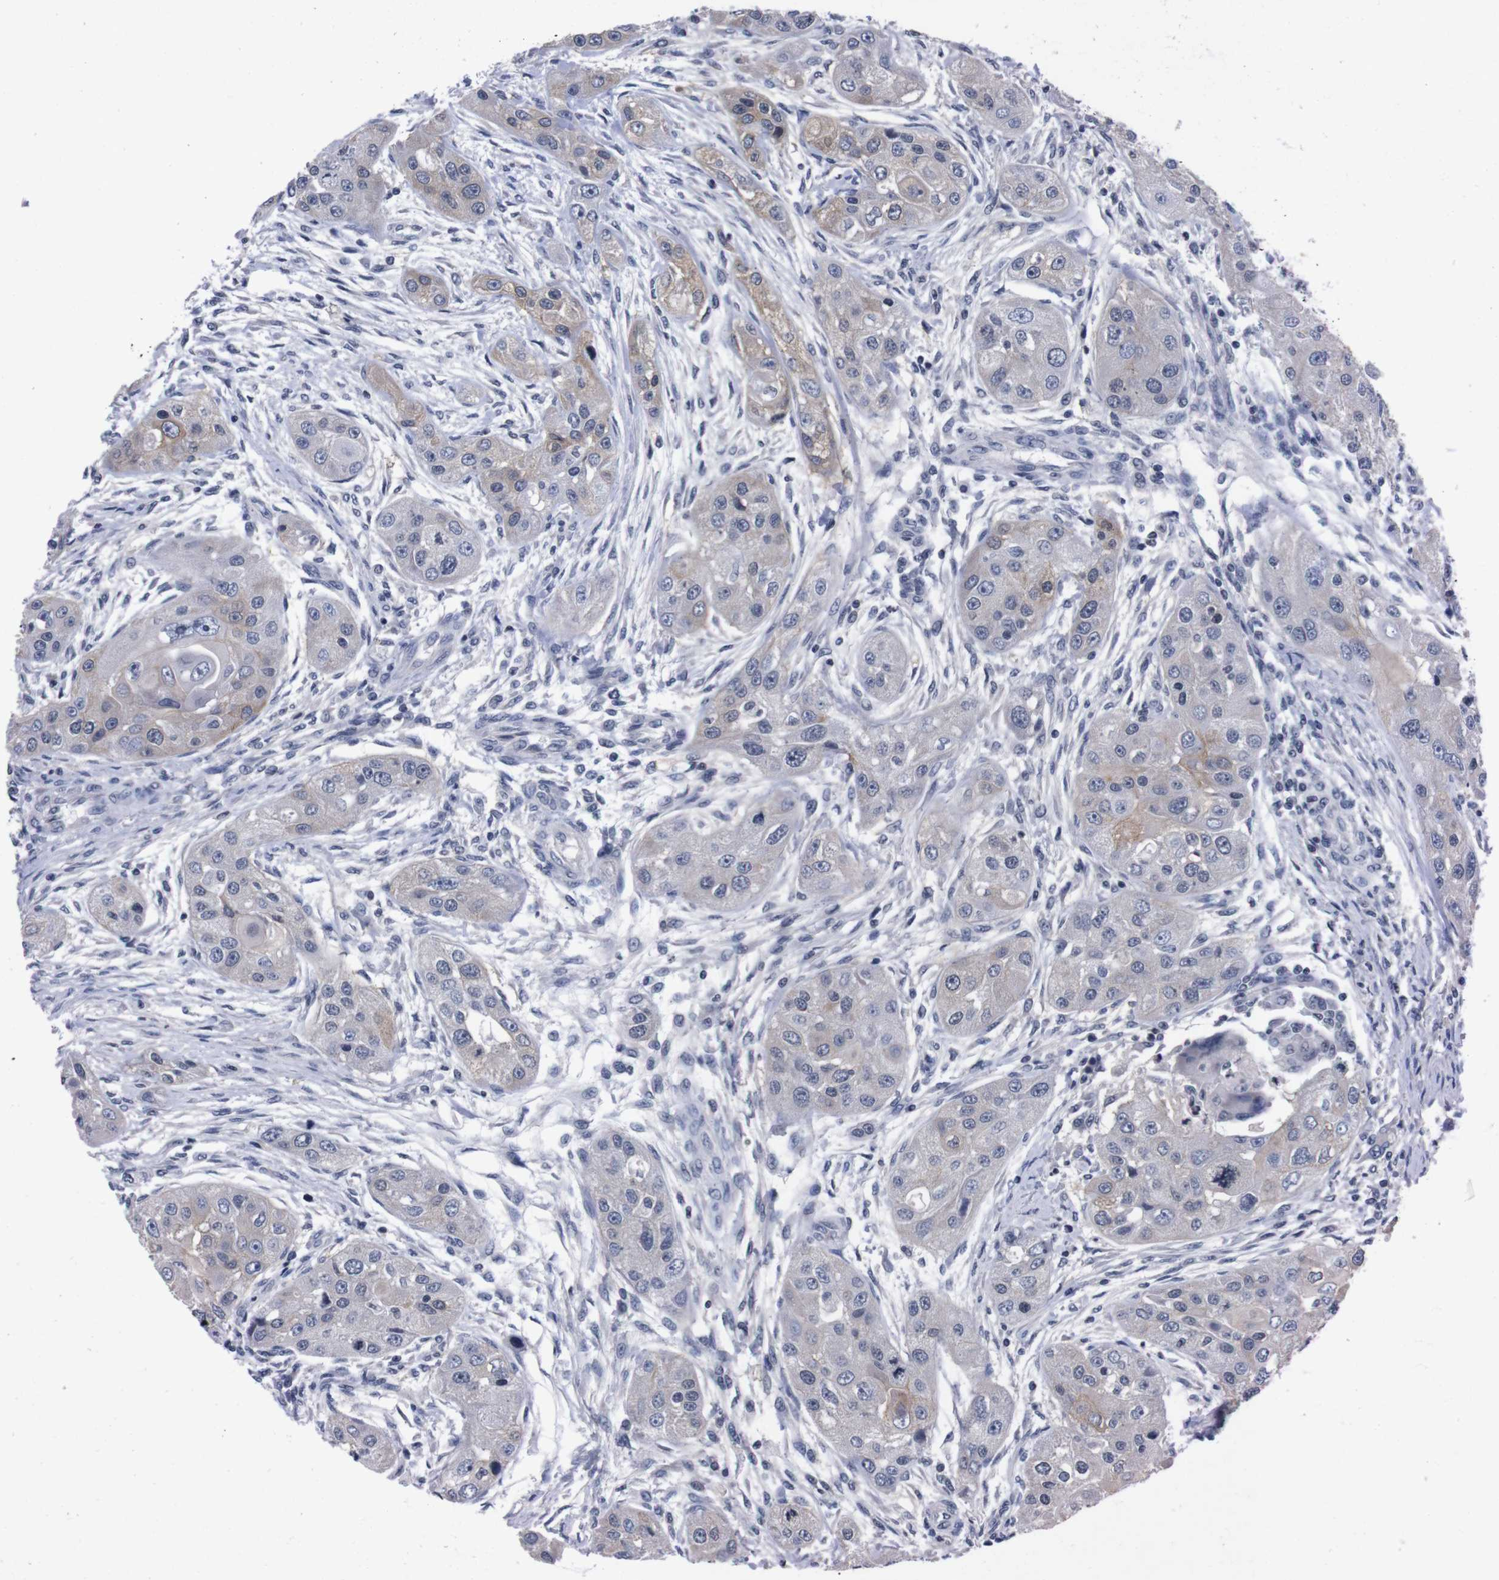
{"staining": {"intensity": "weak", "quantity": "<25%", "location": "cytoplasmic/membranous"}, "tissue": "head and neck cancer", "cell_type": "Tumor cells", "image_type": "cancer", "snomed": [{"axis": "morphology", "description": "Normal tissue, NOS"}, {"axis": "morphology", "description": "Squamous cell carcinoma, NOS"}, {"axis": "topography", "description": "Skeletal muscle"}, {"axis": "topography", "description": "Head-Neck"}], "caption": "IHC of human head and neck squamous cell carcinoma shows no positivity in tumor cells.", "gene": "TNFRSF21", "patient": {"sex": "male", "age": 51}}